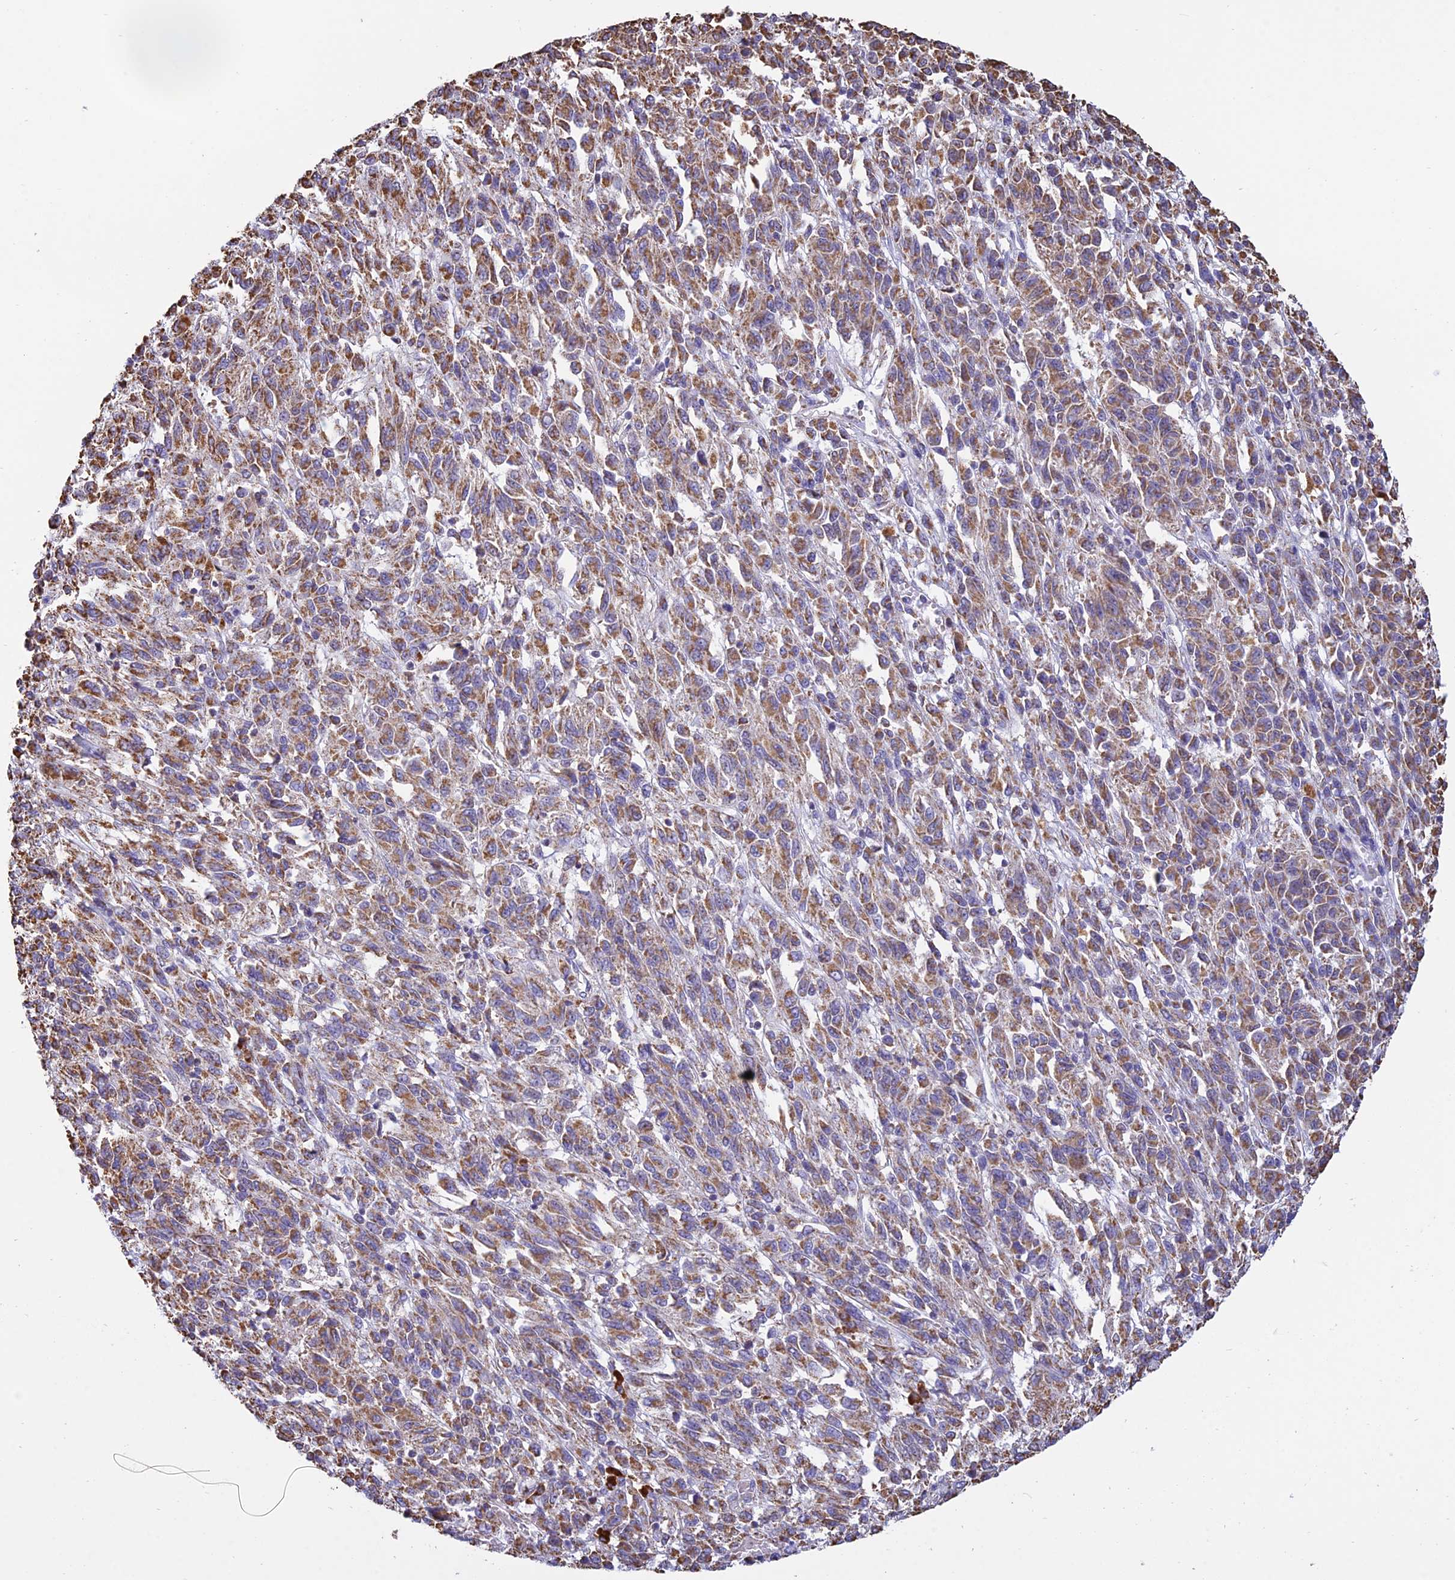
{"staining": {"intensity": "moderate", "quantity": ">75%", "location": "cytoplasmic/membranous"}, "tissue": "melanoma", "cell_type": "Tumor cells", "image_type": "cancer", "snomed": [{"axis": "morphology", "description": "Malignant melanoma, Metastatic site"}, {"axis": "topography", "description": "Lung"}], "caption": "Protein staining reveals moderate cytoplasmic/membranous staining in approximately >75% of tumor cells in melanoma.", "gene": "OR2W3", "patient": {"sex": "male", "age": 64}}